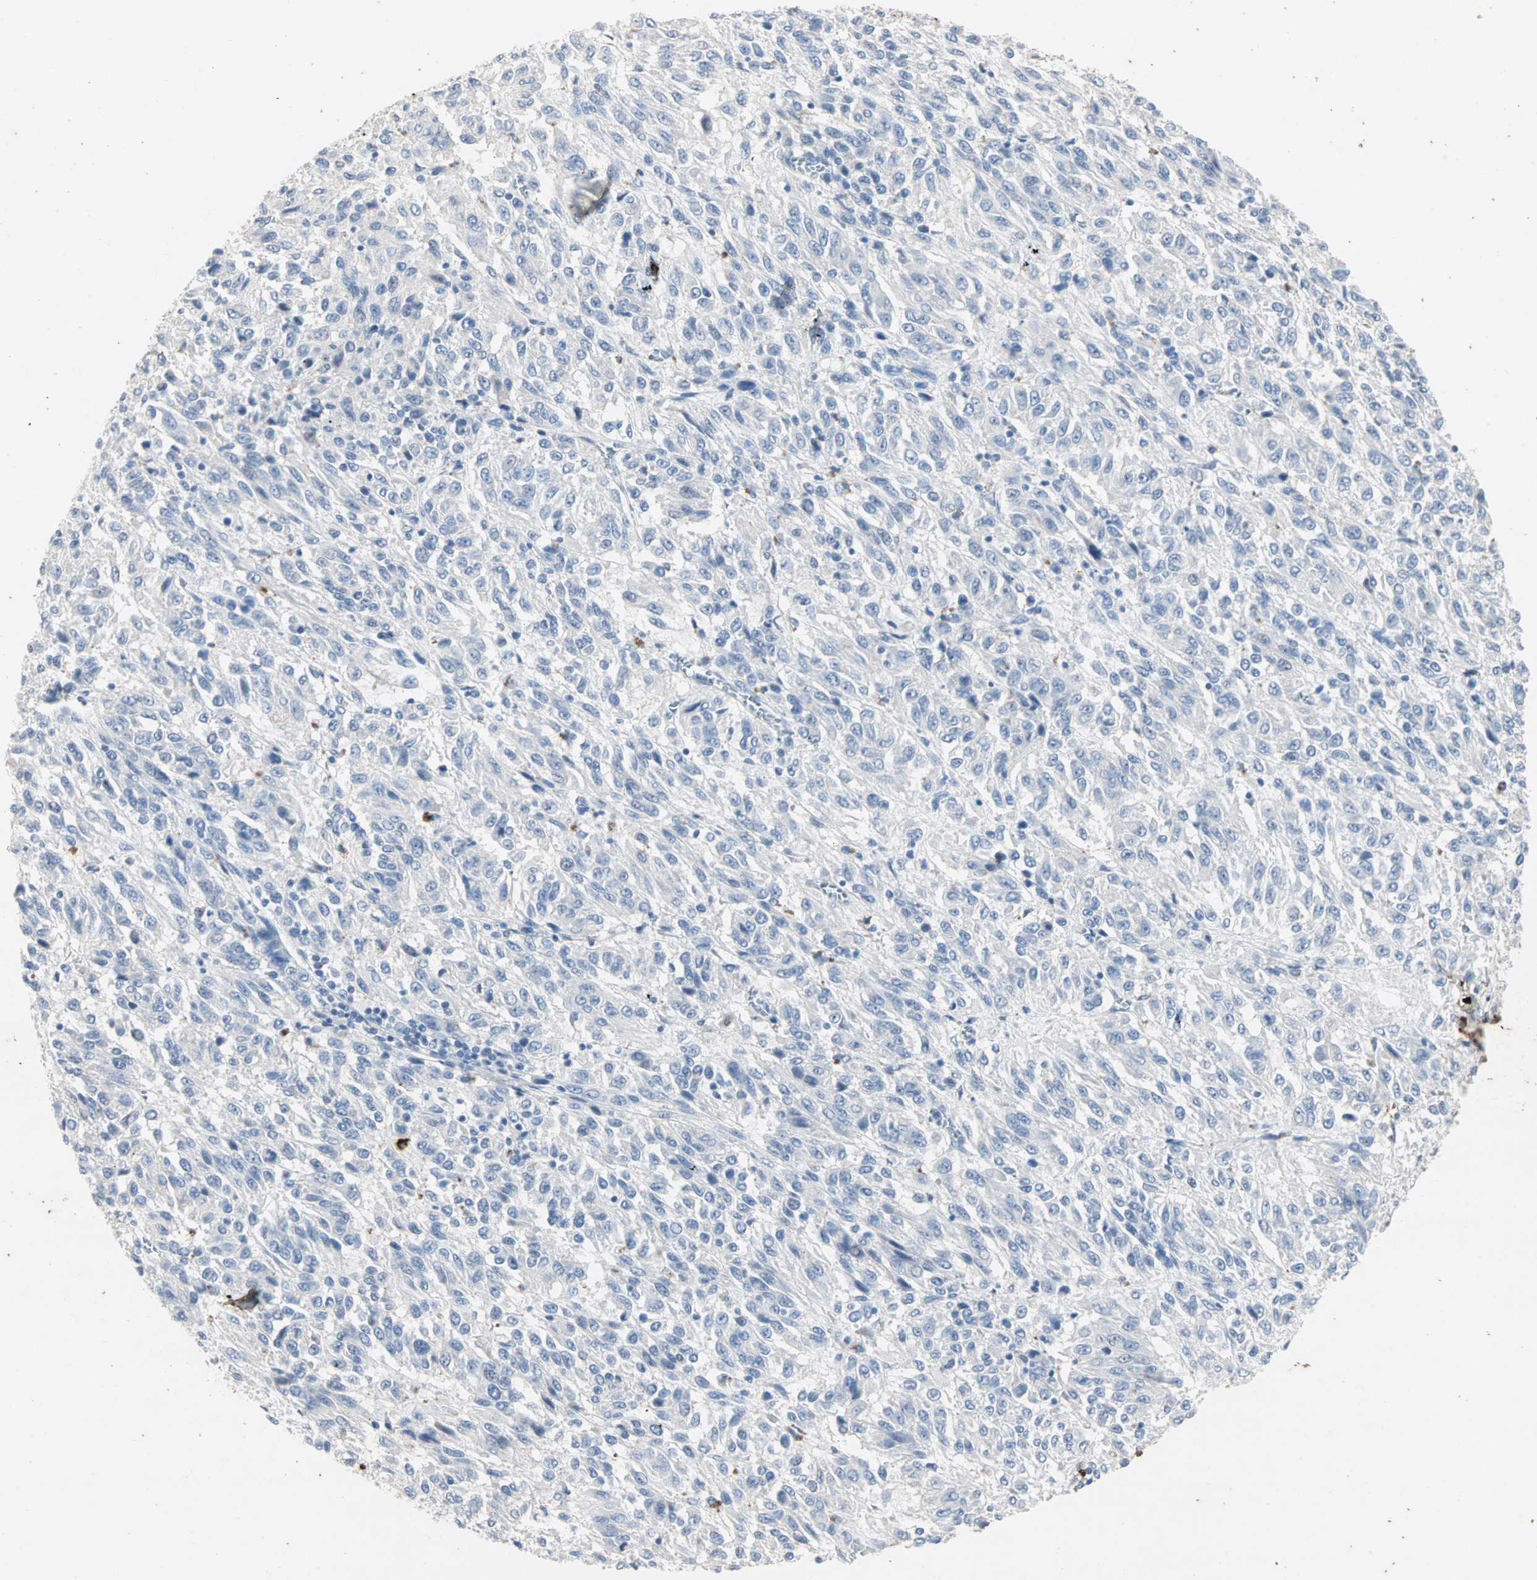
{"staining": {"intensity": "negative", "quantity": "none", "location": "none"}, "tissue": "melanoma", "cell_type": "Tumor cells", "image_type": "cancer", "snomed": [{"axis": "morphology", "description": "Malignant melanoma, Metastatic site"}, {"axis": "topography", "description": "Lung"}], "caption": "A photomicrograph of malignant melanoma (metastatic site) stained for a protein demonstrates no brown staining in tumor cells.", "gene": "CEACAM6", "patient": {"sex": "male", "age": 64}}